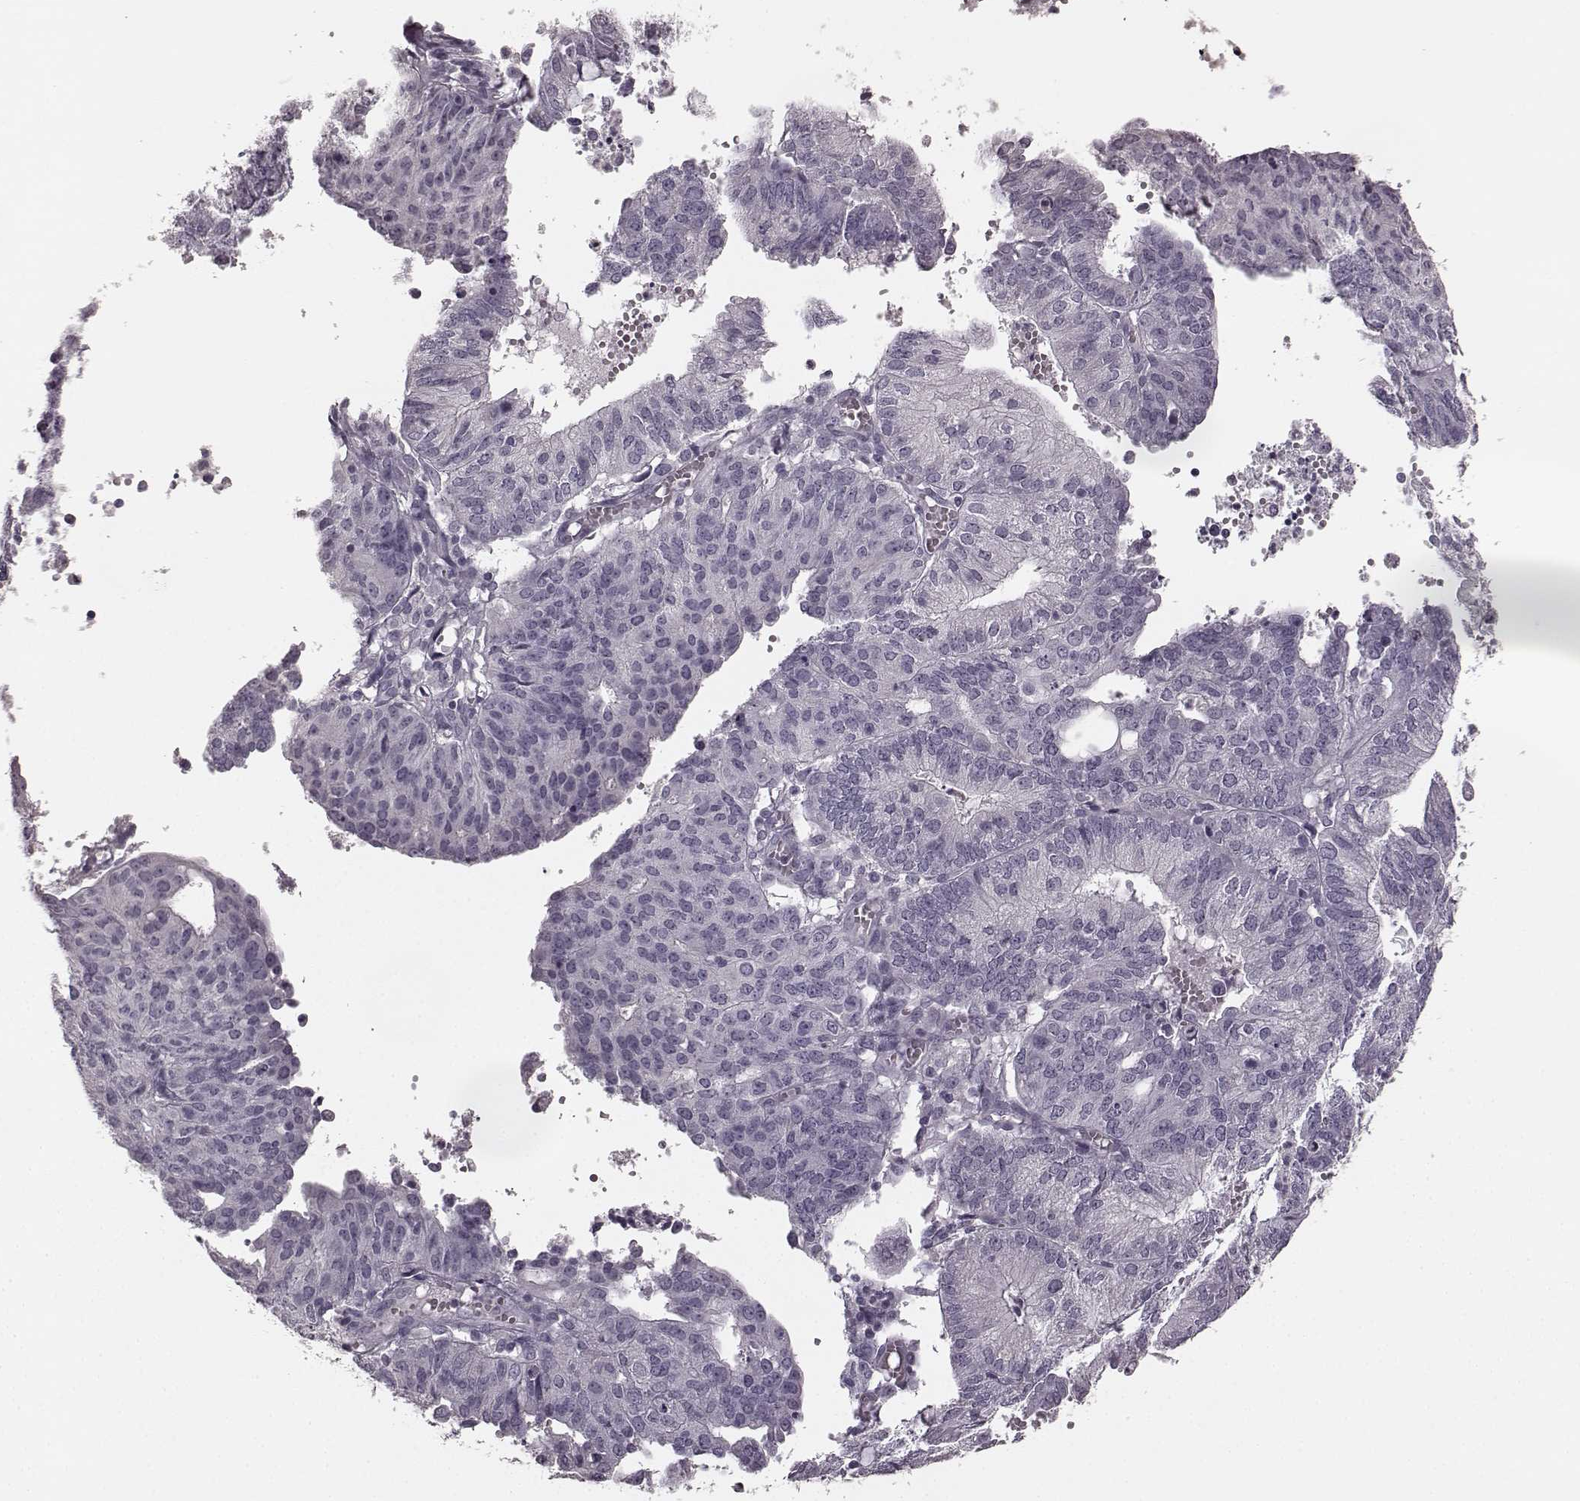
{"staining": {"intensity": "negative", "quantity": "none", "location": "none"}, "tissue": "endometrial cancer", "cell_type": "Tumor cells", "image_type": "cancer", "snomed": [{"axis": "morphology", "description": "Adenocarcinoma, NOS"}, {"axis": "topography", "description": "Endometrium"}], "caption": "A high-resolution histopathology image shows immunohistochemistry (IHC) staining of endometrial adenocarcinoma, which reveals no significant positivity in tumor cells.", "gene": "RIT2", "patient": {"sex": "female", "age": 82}}